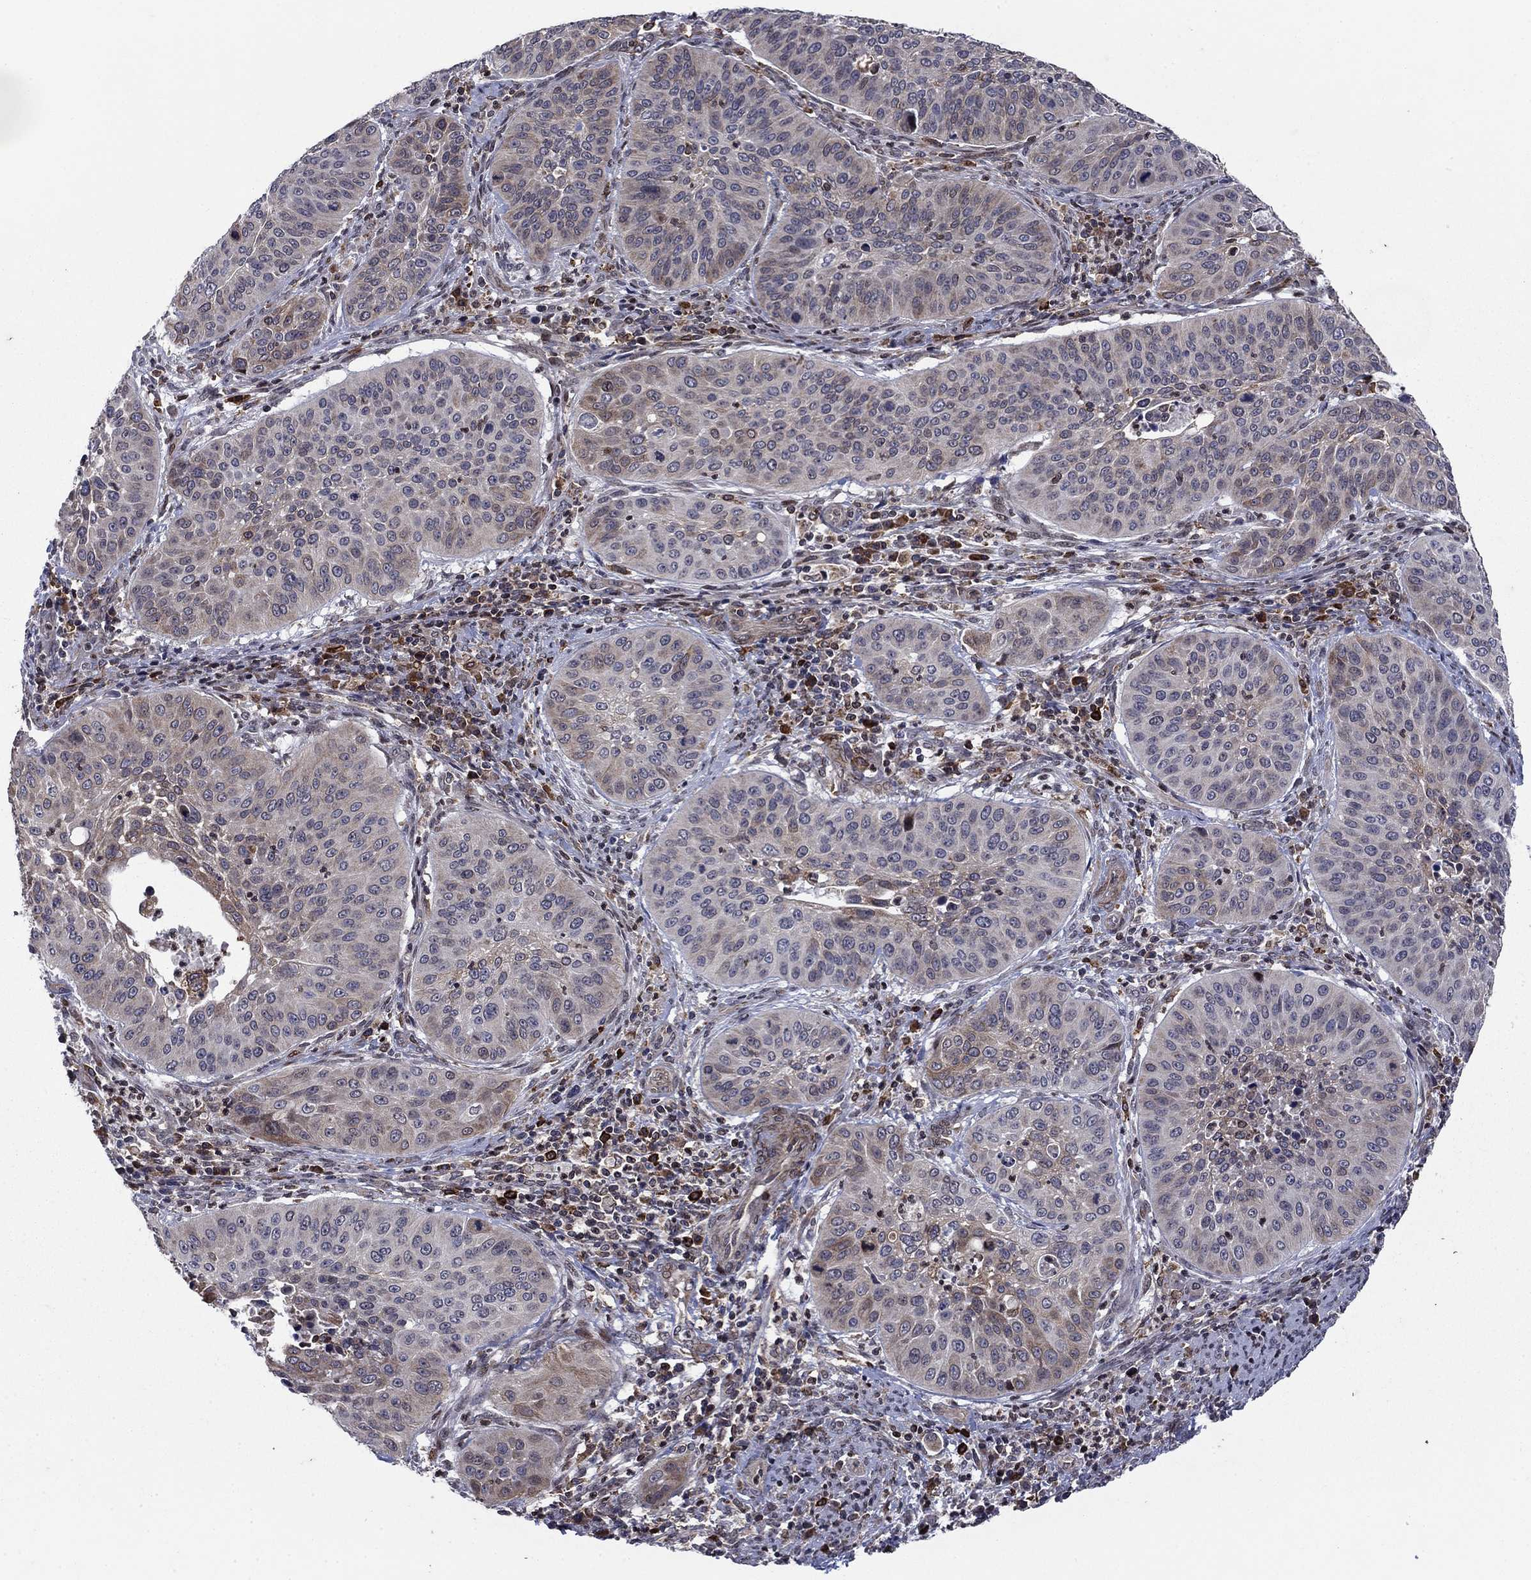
{"staining": {"intensity": "weak", "quantity": "<25%", "location": "cytoplasmic/membranous"}, "tissue": "cervical cancer", "cell_type": "Tumor cells", "image_type": "cancer", "snomed": [{"axis": "morphology", "description": "Normal tissue, NOS"}, {"axis": "morphology", "description": "Squamous cell carcinoma, NOS"}, {"axis": "topography", "description": "Cervix"}], "caption": "The image exhibits no significant expression in tumor cells of cervical cancer. (Stains: DAB (3,3'-diaminobenzidine) IHC with hematoxylin counter stain, Microscopy: brightfield microscopy at high magnification).", "gene": "DHRS7", "patient": {"sex": "female", "age": 39}}